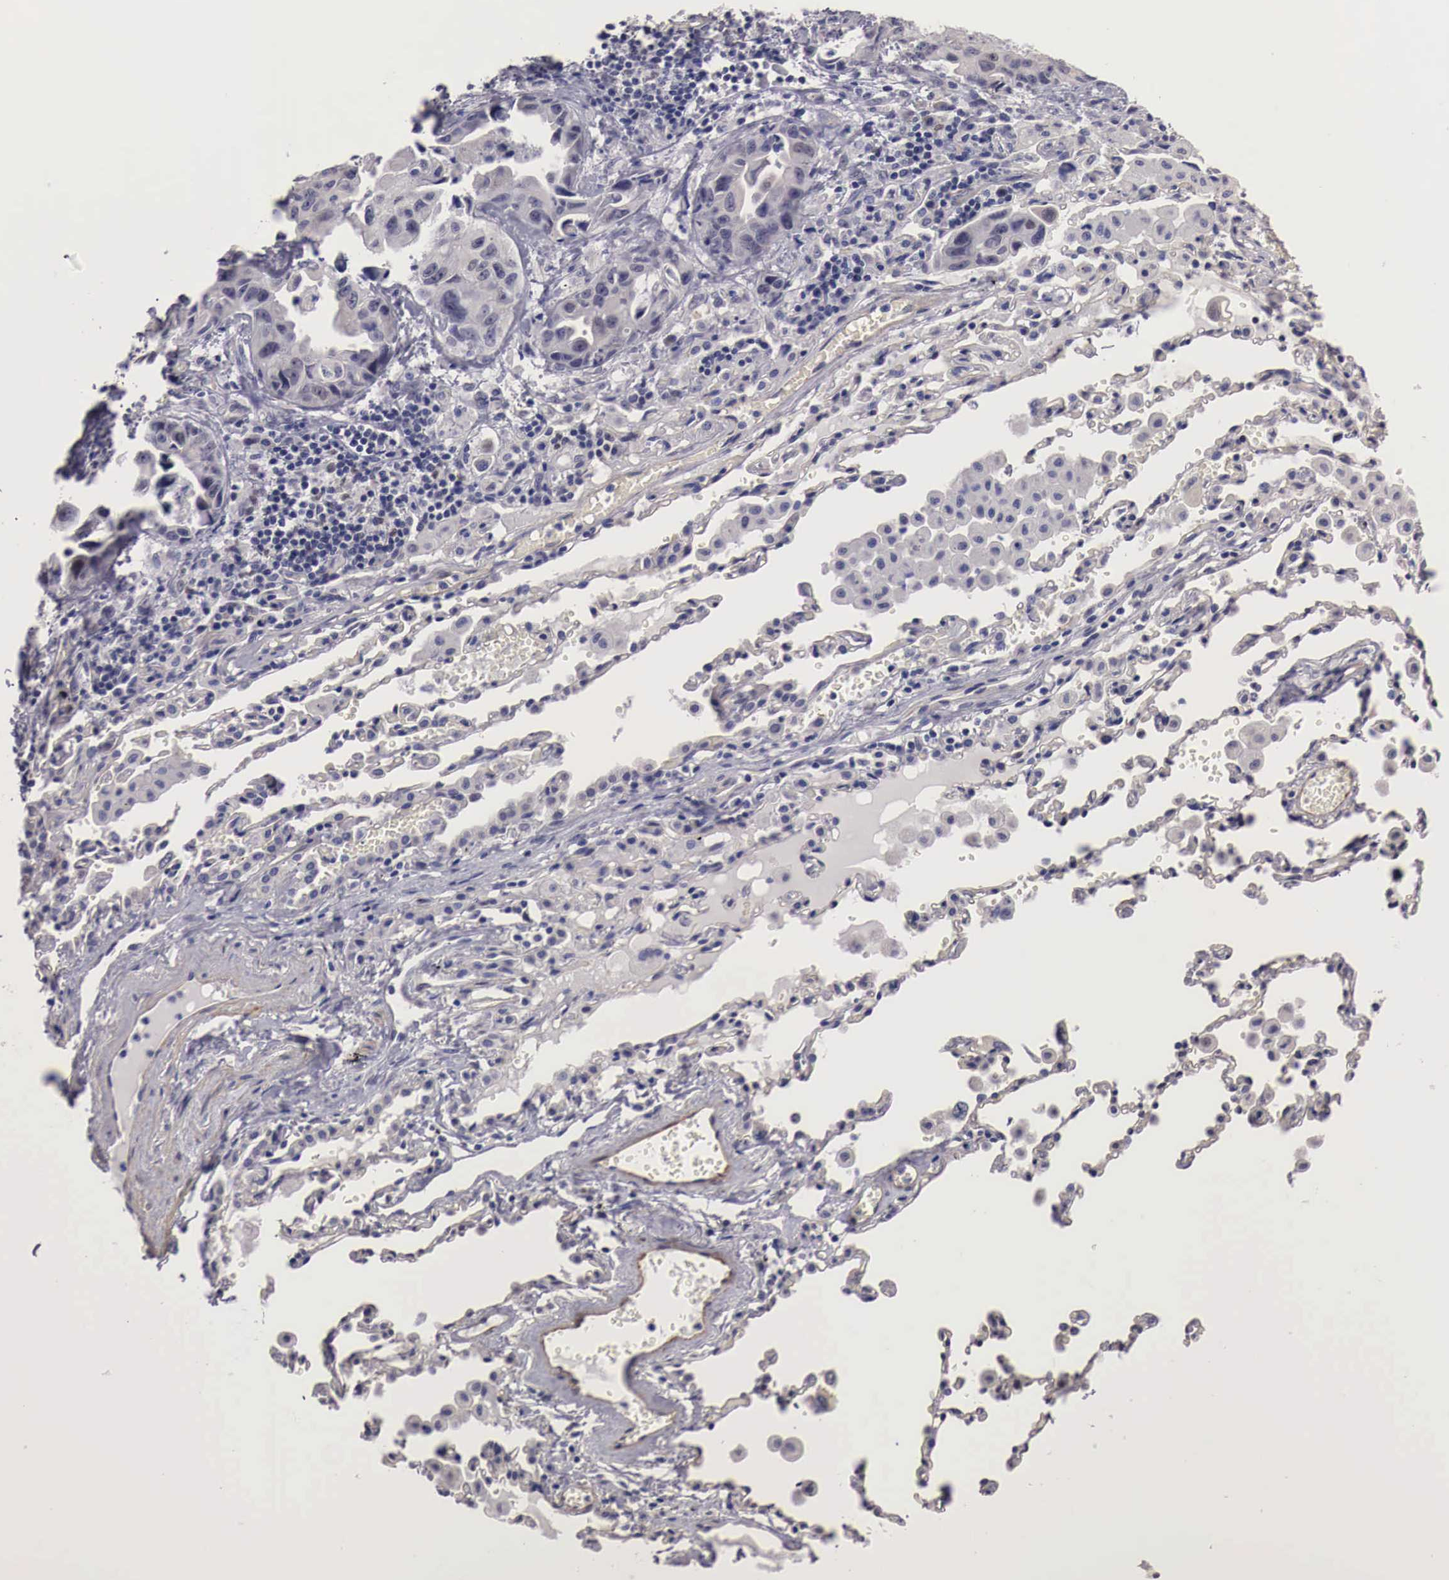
{"staining": {"intensity": "negative", "quantity": "none", "location": "none"}, "tissue": "lung cancer", "cell_type": "Tumor cells", "image_type": "cancer", "snomed": [{"axis": "morphology", "description": "Adenocarcinoma, NOS"}, {"axis": "topography", "description": "Lung"}], "caption": "Photomicrograph shows no significant protein expression in tumor cells of lung adenocarcinoma. (IHC, brightfield microscopy, high magnification).", "gene": "ENOX2", "patient": {"sex": "male", "age": 64}}